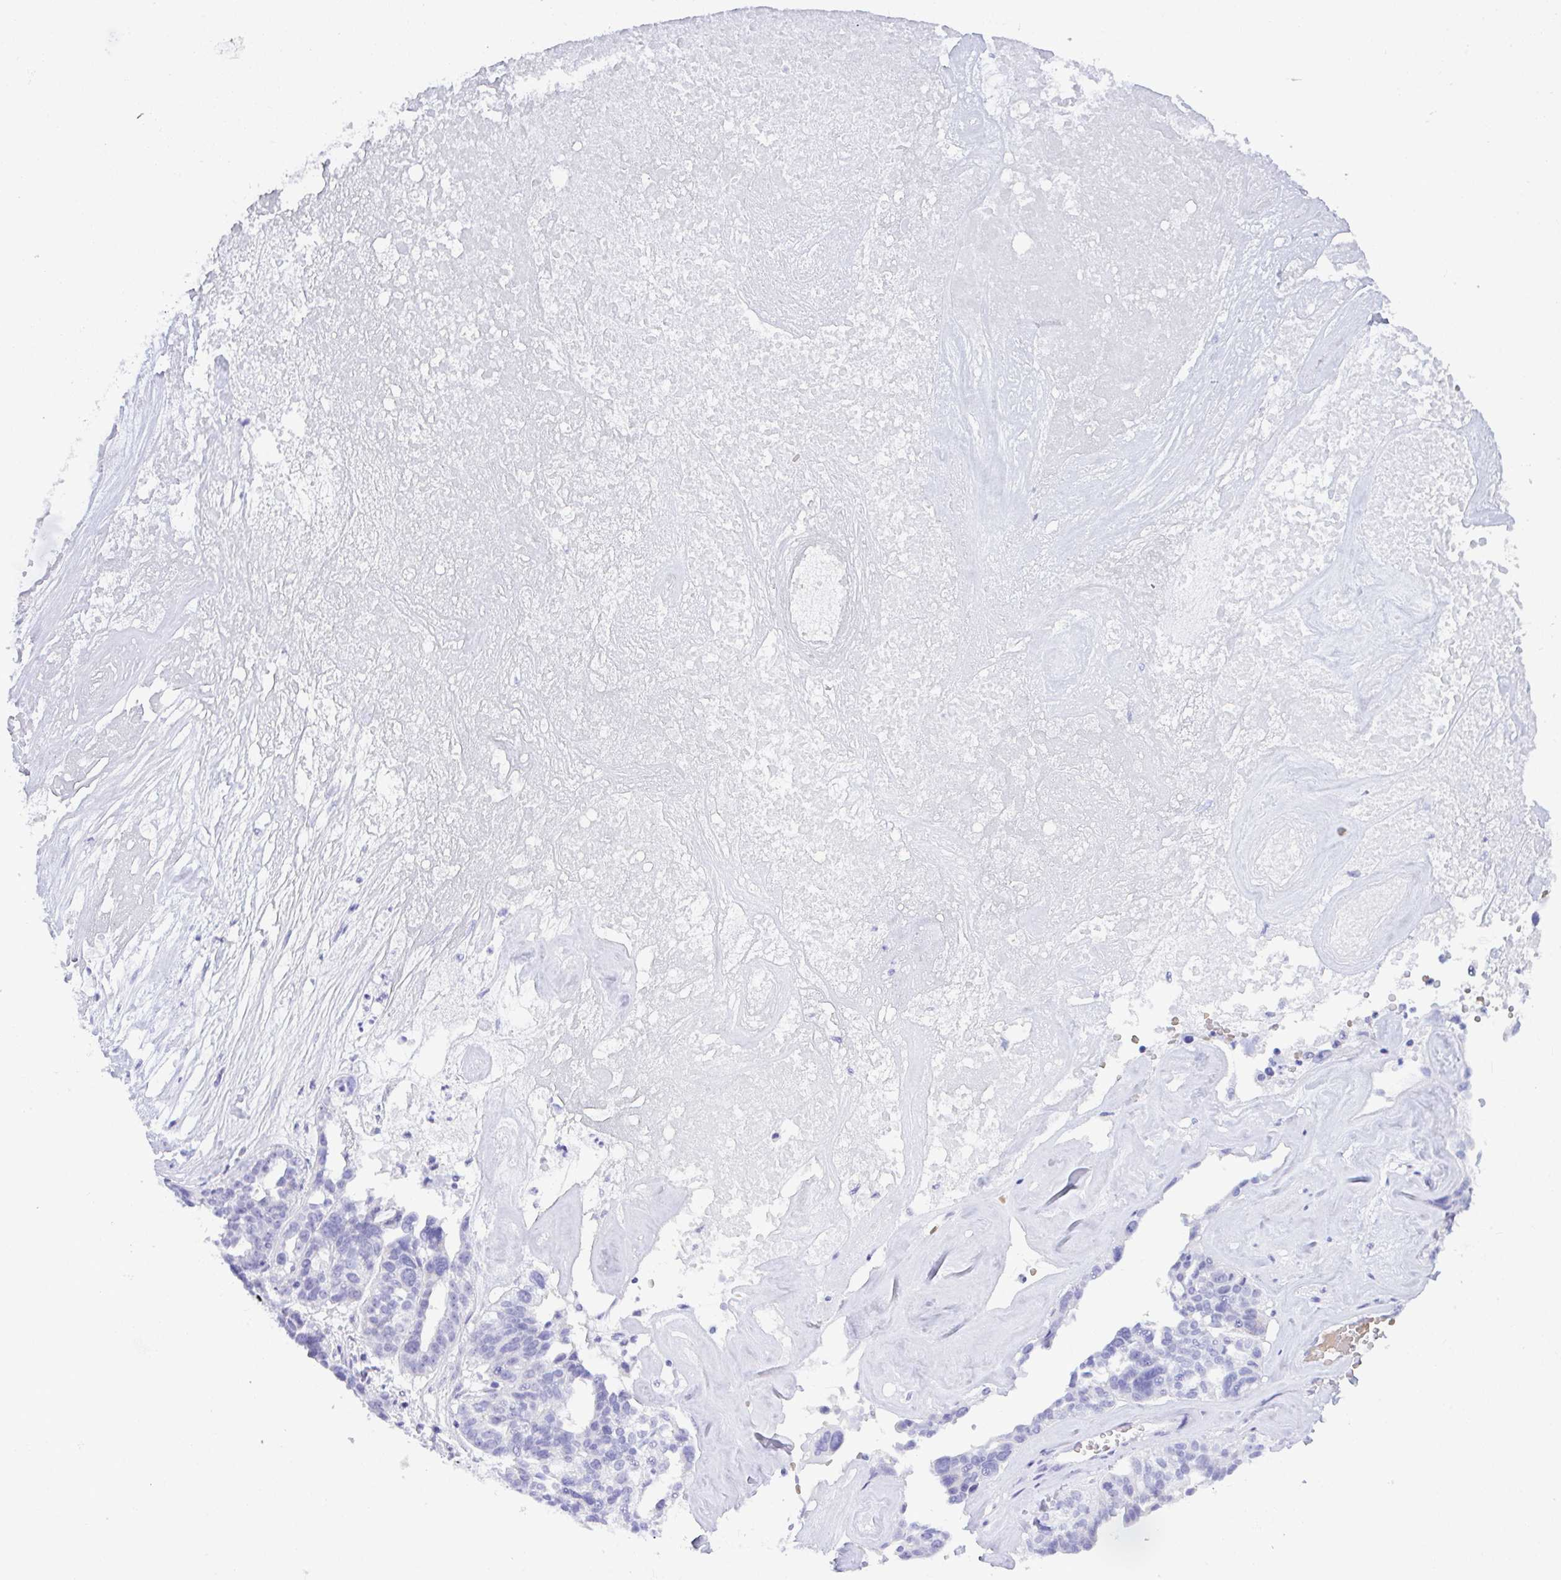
{"staining": {"intensity": "negative", "quantity": "none", "location": "none"}, "tissue": "ovarian cancer", "cell_type": "Tumor cells", "image_type": "cancer", "snomed": [{"axis": "morphology", "description": "Cystadenocarcinoma, serous, NOS"}, {"axis": "topography", "description": "Ovary"}], "caption": "Immunohistochemistry (IHC) photomicrograph of neoplastic tissue: ovarian serous cystadenocarcinoma stained with DAB exhibits no significant protein staining in tumor cells.", "gene": "SEL1L2", "patient": {"sex": "female", "age": 59}}